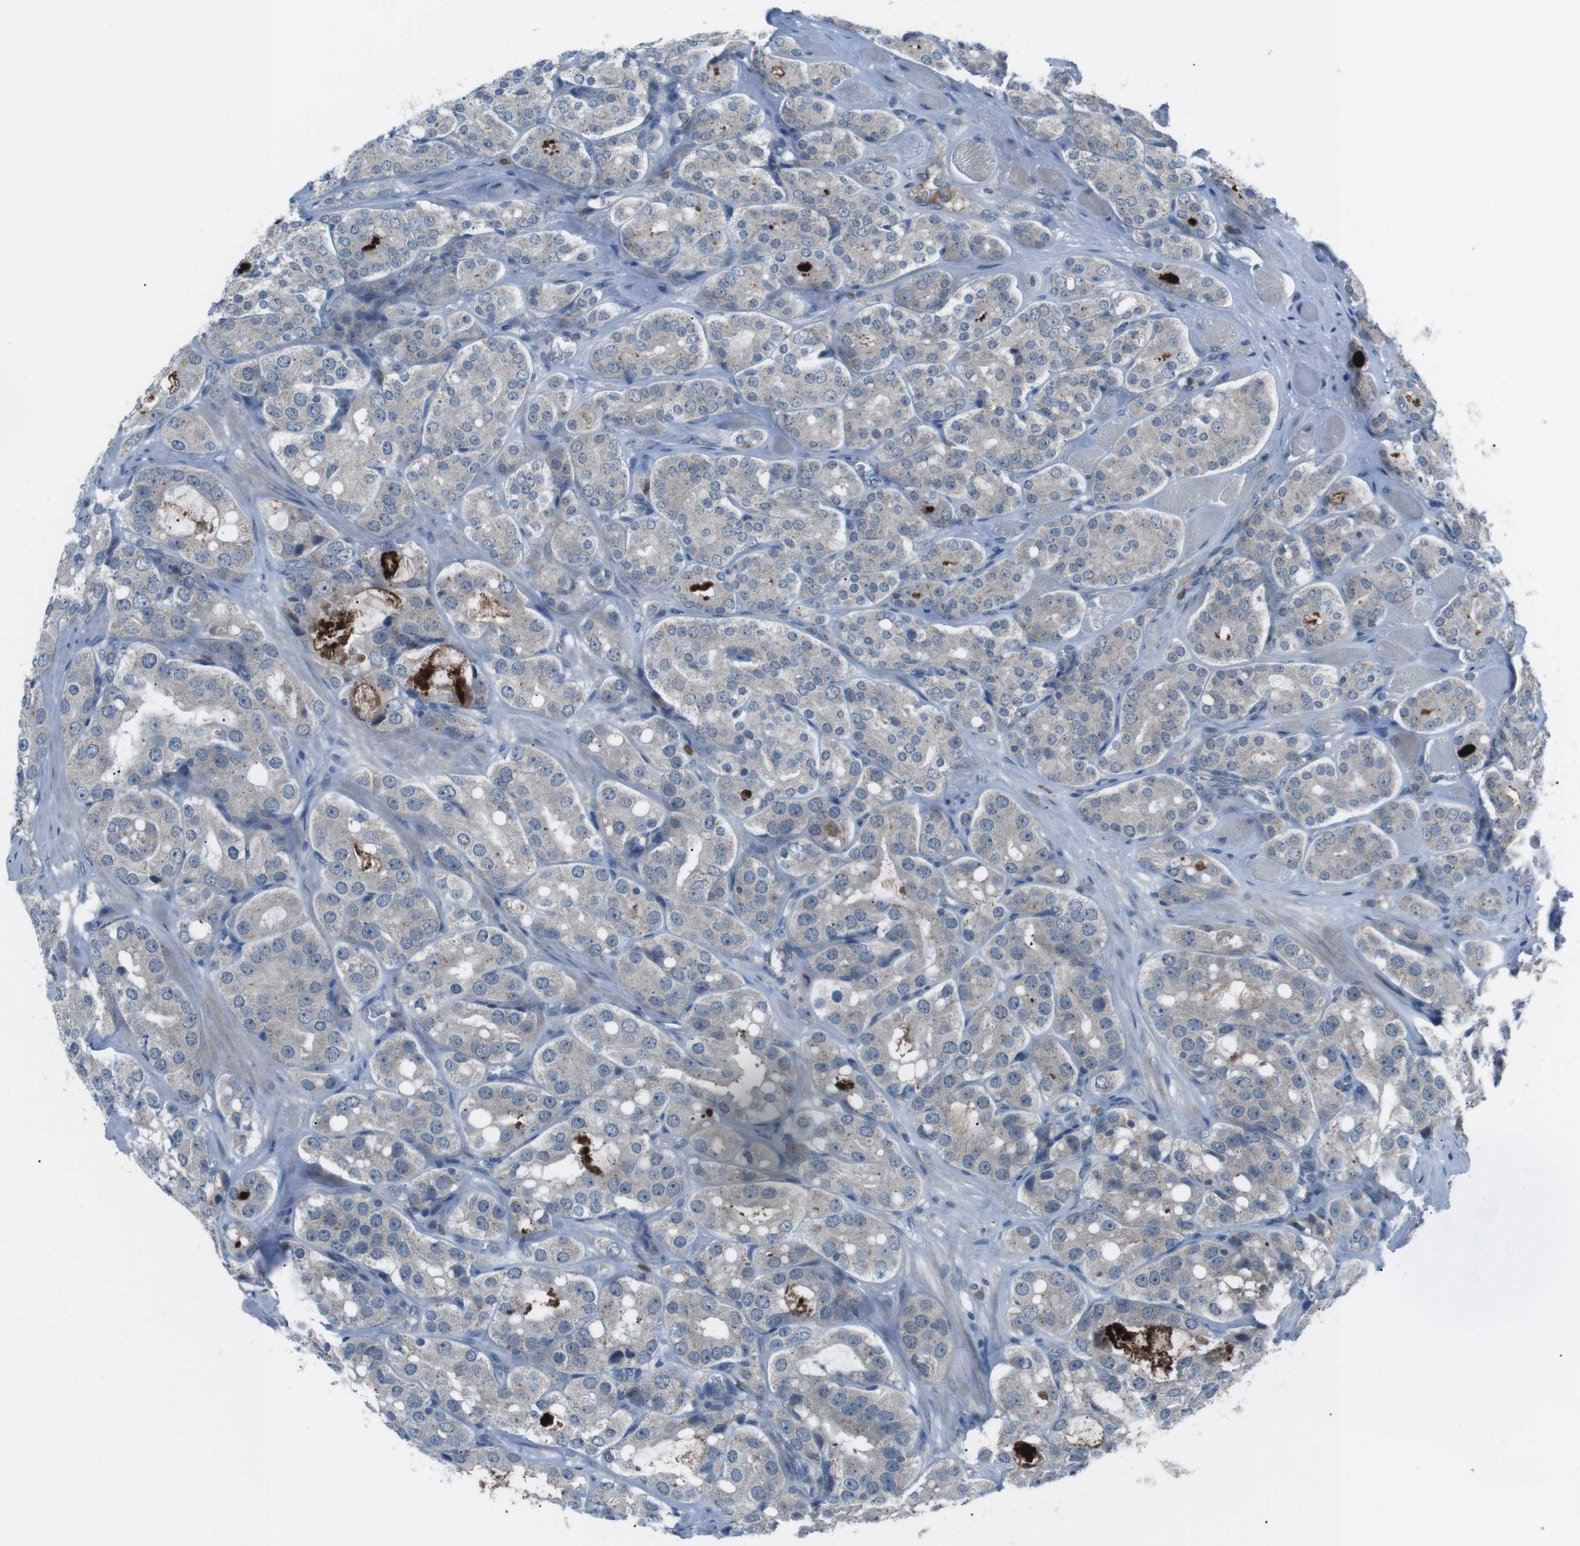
{"staining": {"intensity": "weak", "quantity": "<25%", "location": "cytoplasmic/membranous"}, "tissue": "prostate cancer", "cell_type": "Tumor cells", "image_type": "cancer", "snomed": [{"axis": "morphology", "description": "Adenocarcinoma, High grade"}, {"axis": "topography", "description": "Prostate"}], "caption": "This is an immunohistochemistry (IHC) image of human prostate cancer (high-grade adenocarcinoma). There is no expression in tumor cells.", "gene": "FCRLA", "patient": {"sex": "male", "age": 65}}